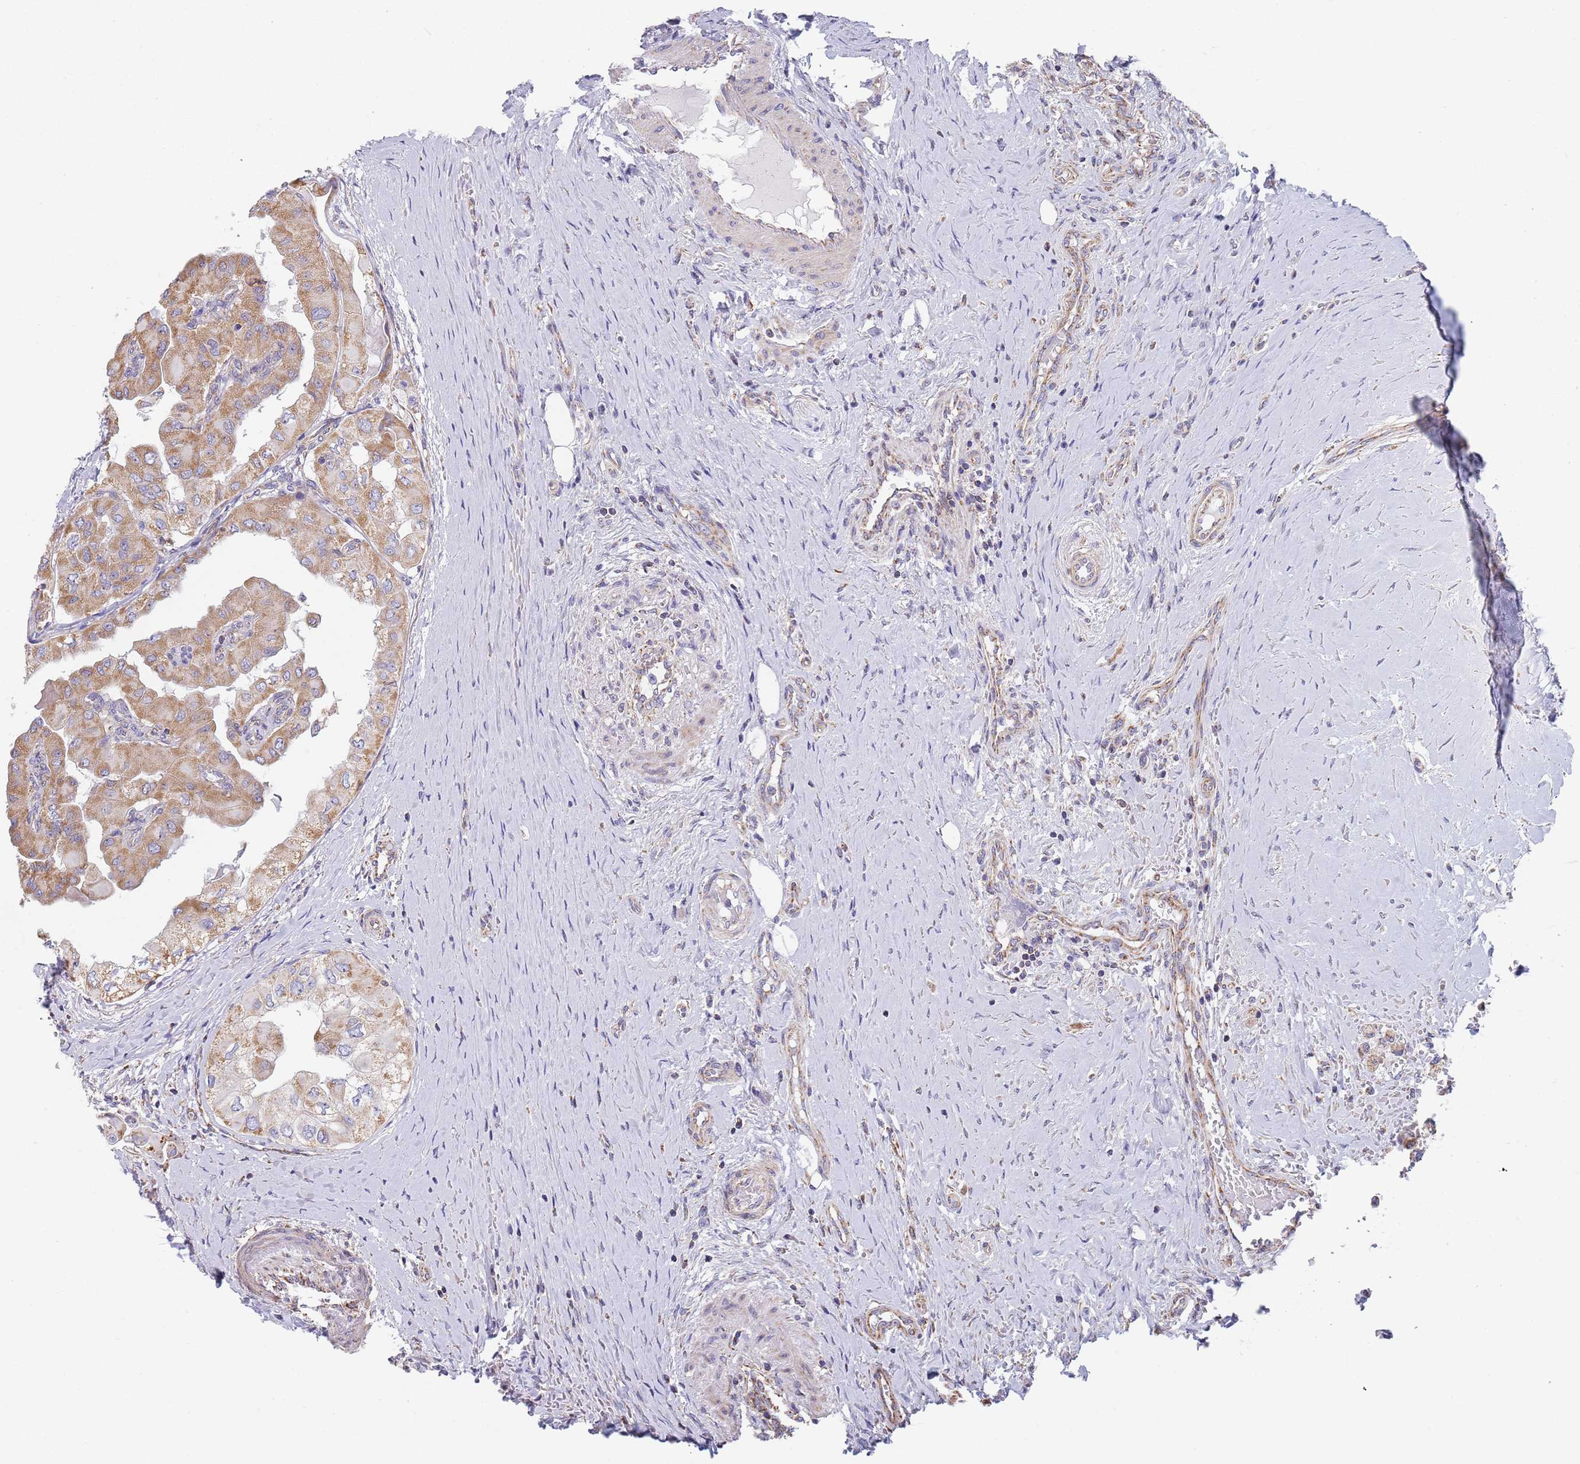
{"staining": {"intensity": "moderate", "quantity": ">75%", "location": "cytoplasmic/membranous"}, "tissue": "thyroid cancer", "cell_type": "Tumor cells", "image_type": "cancer", "snomed": [{"axis": "morphology", "description": "Papillary adenocarcinoma, NOS"}, {"axis": "topography", "description": "Thyroid gland"}], "caption": "IHC micrograph of neoplastic tissue: thyroid papillary adenocarcinoma stained using IHC shows medium levels of moderate protein expression localized specifically in the cytoplasmic/membranous of tumor cells, appearing as a cytoplasmic/membranous brown color.", "gene": "PWWP3A", "patient": {"sex": "female", "age": 59}}